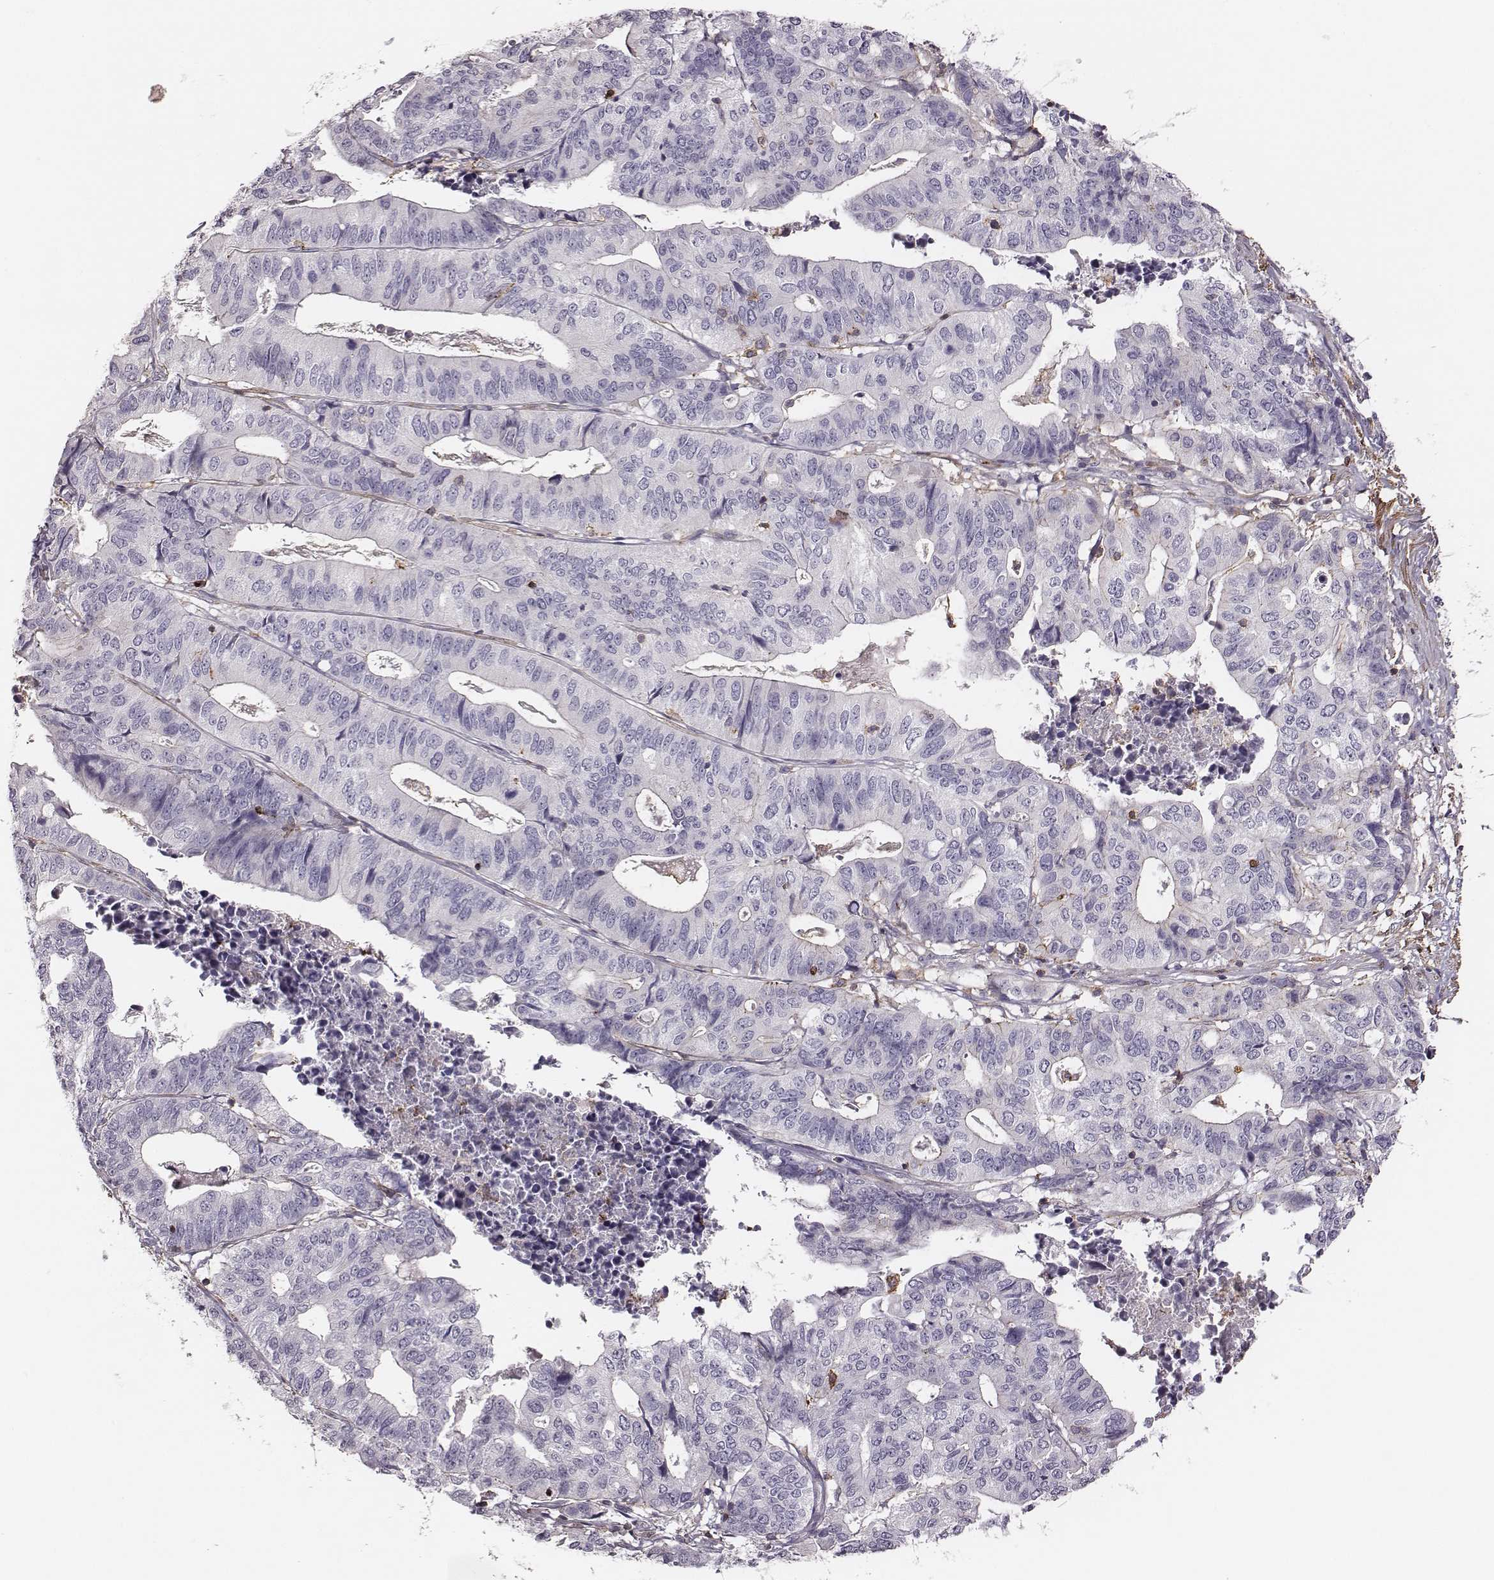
{"staining": {"intensity": "negative", "quantity": "none", "location": "none"}, "tissue": "stomach cancer", "cell_type": "Tumor cells", "image_type": "cancer", "snomed": [{"axis": "morphology", "description": "Adenocarcinoma, NOS"}, {"axis": "topography", "description": "Stomach, upper"}], "caption": "The IHC photomicrograph has no significant staining in tumor cells of stomach adenocarcinoma tissue. (Stains: DAB (3,3'-diaminobenzidine) immunohistochemistry (IHC) with hematoxylin counter stain, Microscopy: brightfield microscopy at high magnification).", "gene": "ZYX", "patient": {"sex": "female", "age": 67}}